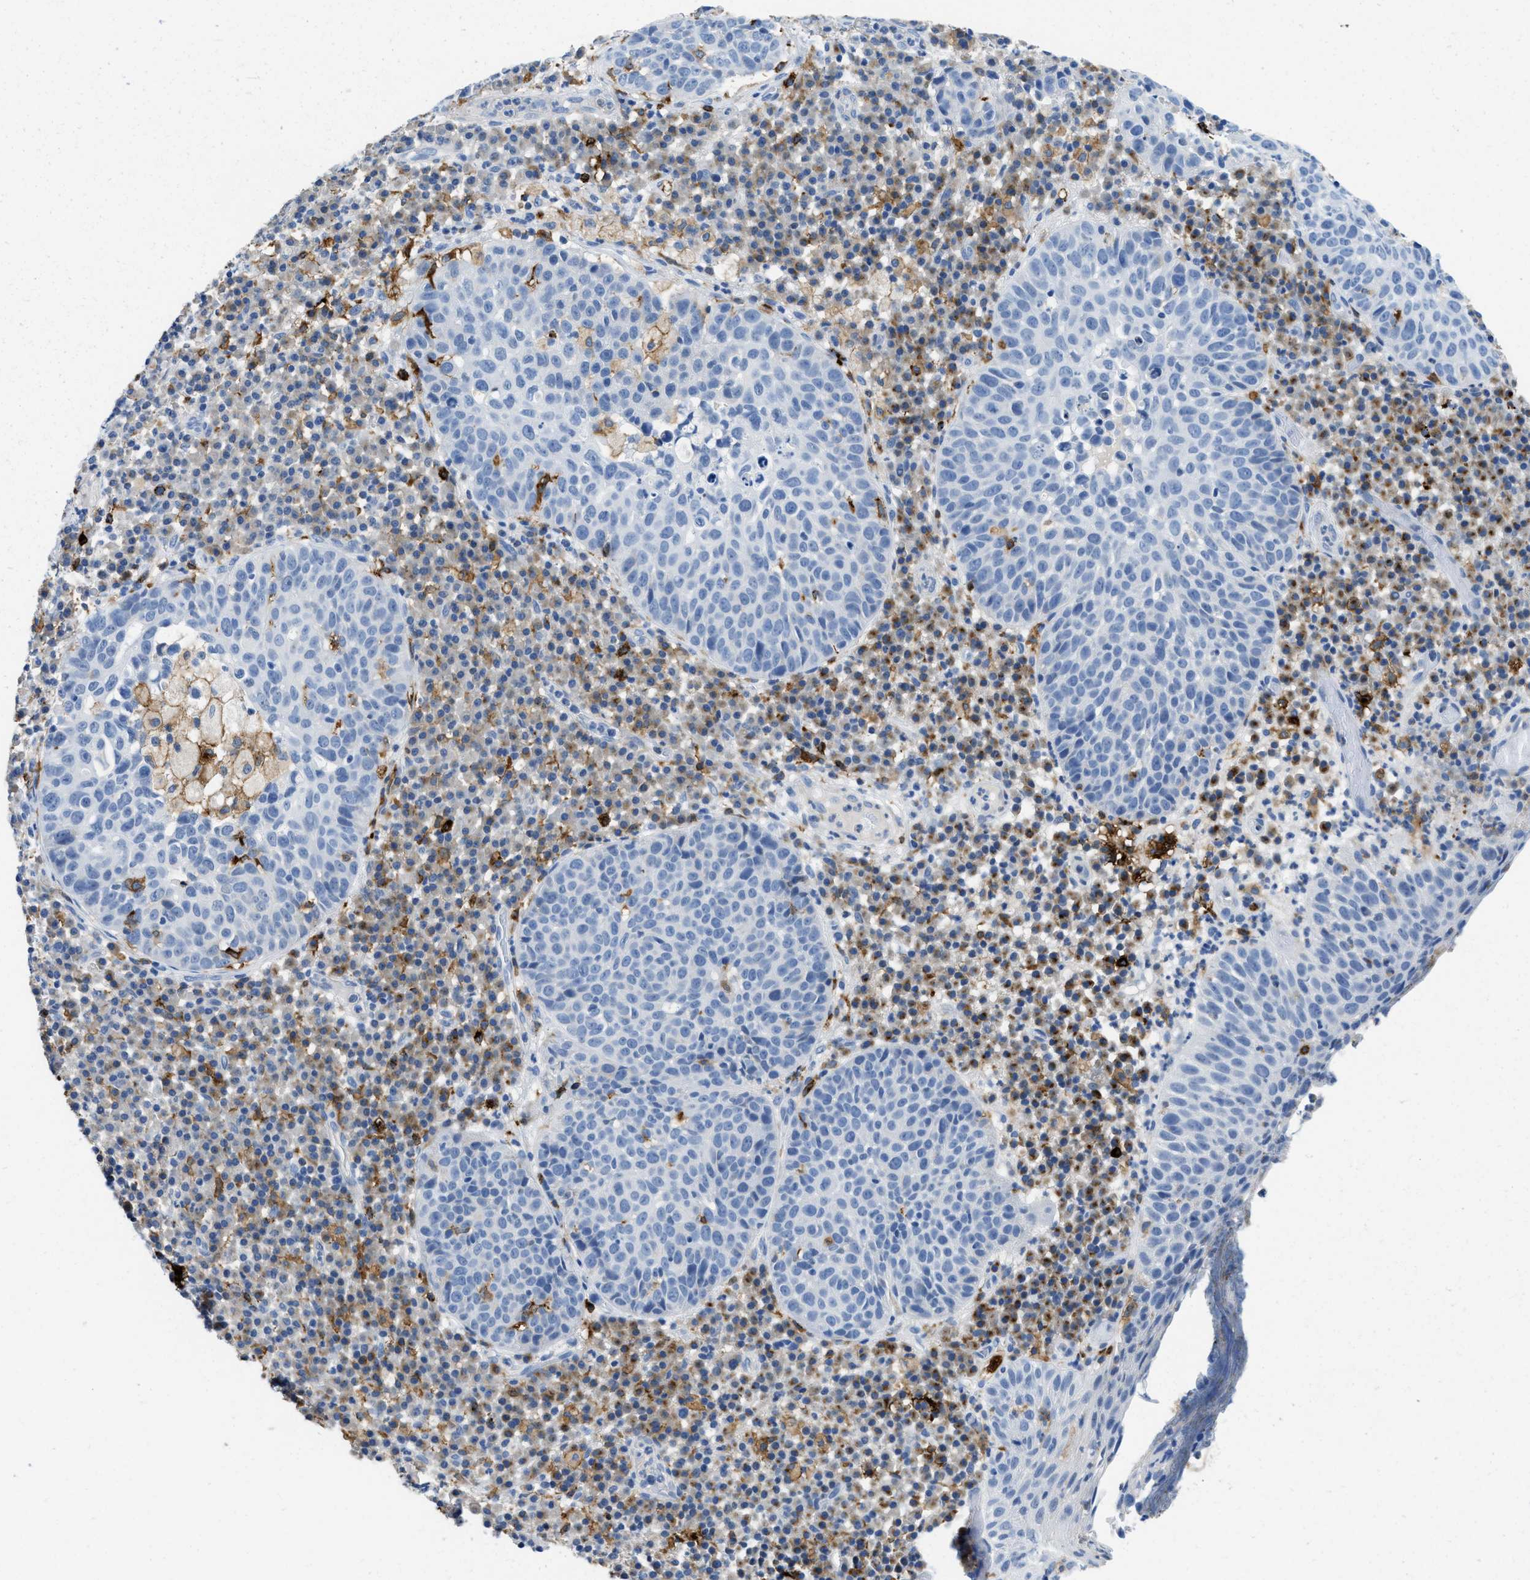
{"staining": {"intensity": "negative", "quantity": "none", "location": "none"}, "tissue": "skin cancer", "cell_type": "Tumor cells", "image_type": "cancer", "snomed": [{"axis": "morphology", "description": "Squamous cell carcinoma in situ, NOS"}, {"axis": "morphology", "description": "Squamous cell carcinoma, NOS"}, {"axis": "topography", "description": "Skin"}], "caption": "Protein analysis of skin cancer (squamous cell carcinoma in situ) shows no significant expression in tumor cells.", "gene": "CD226", "patient": {"sex": "male", "age": 93}}